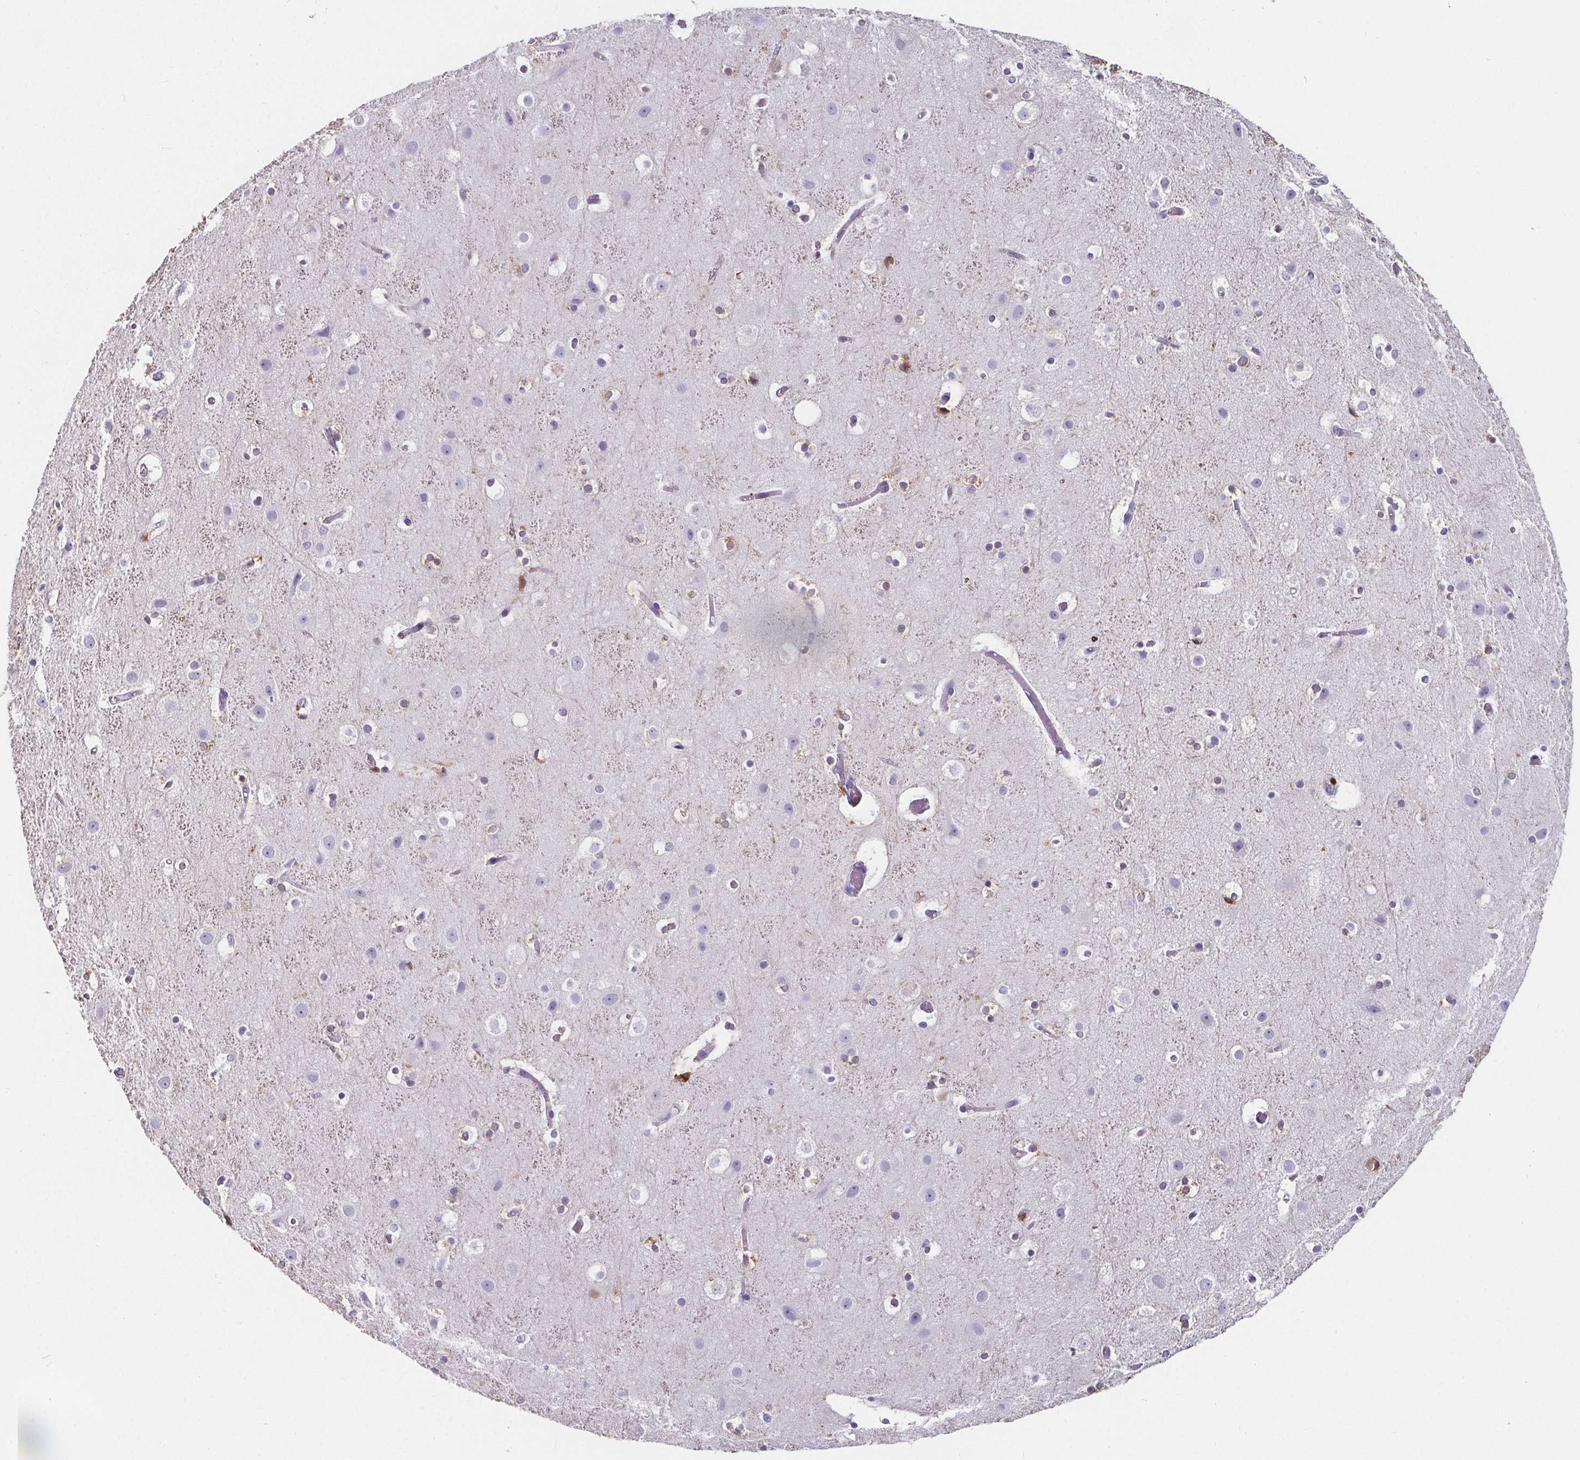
{"staining": {"intensity": "negative", "quantity": "none", "location": "none"}, "tissue": "cerebral cortex", "cell_type": "Endothelial cells", "image_type": "normal", "snomed": [{"axis": "morphology", "description": "Normal tissue, NOS"}, {"axis": "topography", "description": "Cerebral cortex"}], "caption": "Immunohistochemistry of unremarkable human cerebral cortex displays no positivity in endothelial cells. (DAB IHC with hematoxylin counter stain).", "gene": "ADRB1", "patient": {"sex": "female", "age": 52}}